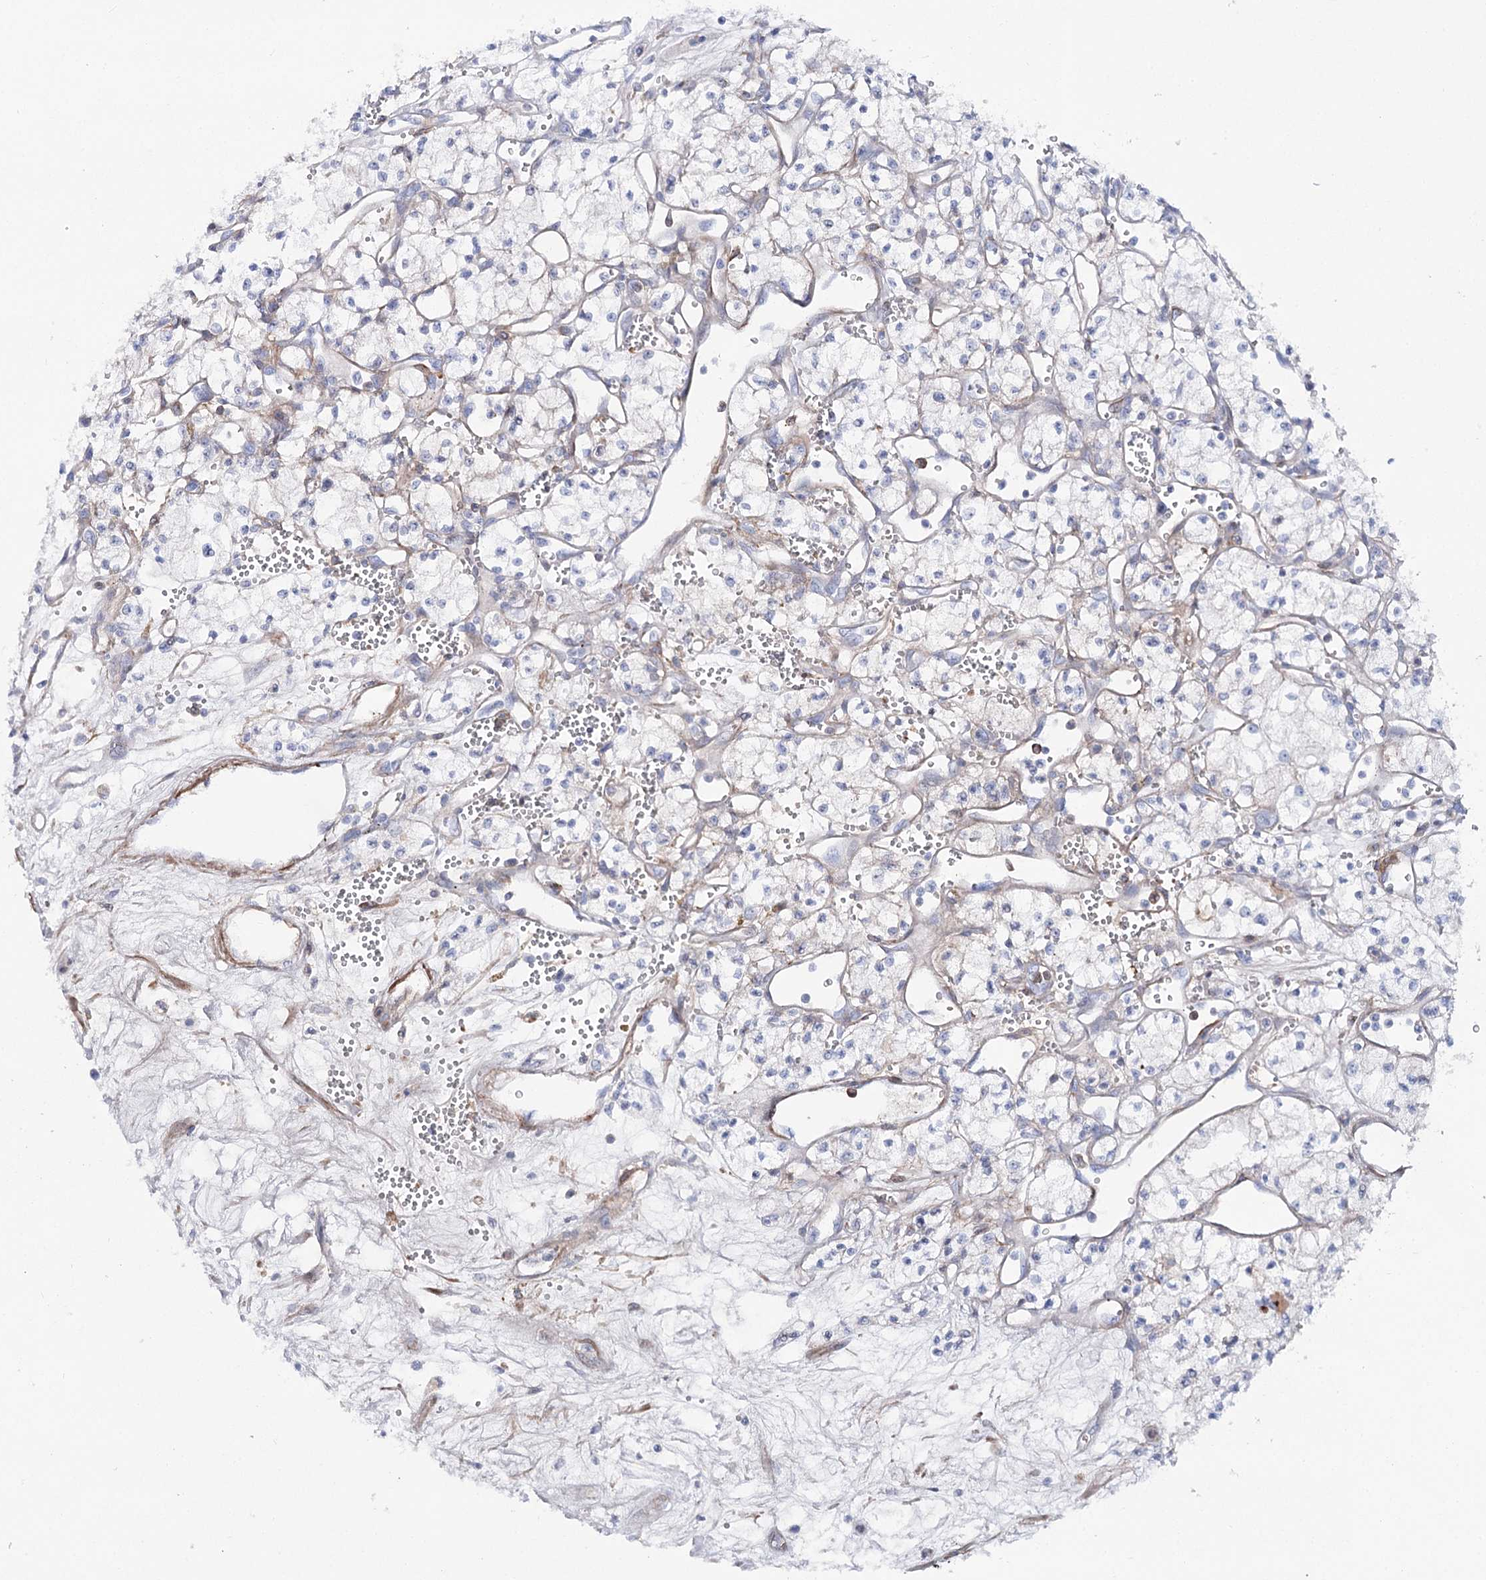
{"staining": {"intensity": "negative", "quantity": "none", "location": "none"}, "tissue": "renal cancer", "cell_type": "Tumor cells", "image_type": "cancer", "snomed": [{"axis": "morphology", "description": "Adenocarcinoma, NOS"}, {"axis": "topography", "description": "Kidney"}], "caption": "The image shows no staining of tumor cells in adenocarcinoma (renal). (DAB immunohistochemistry visualized using brightfield microscopy, high magnification).", "gene": "ANKRD23", "patient": {"sex": "male", "age": 59}}